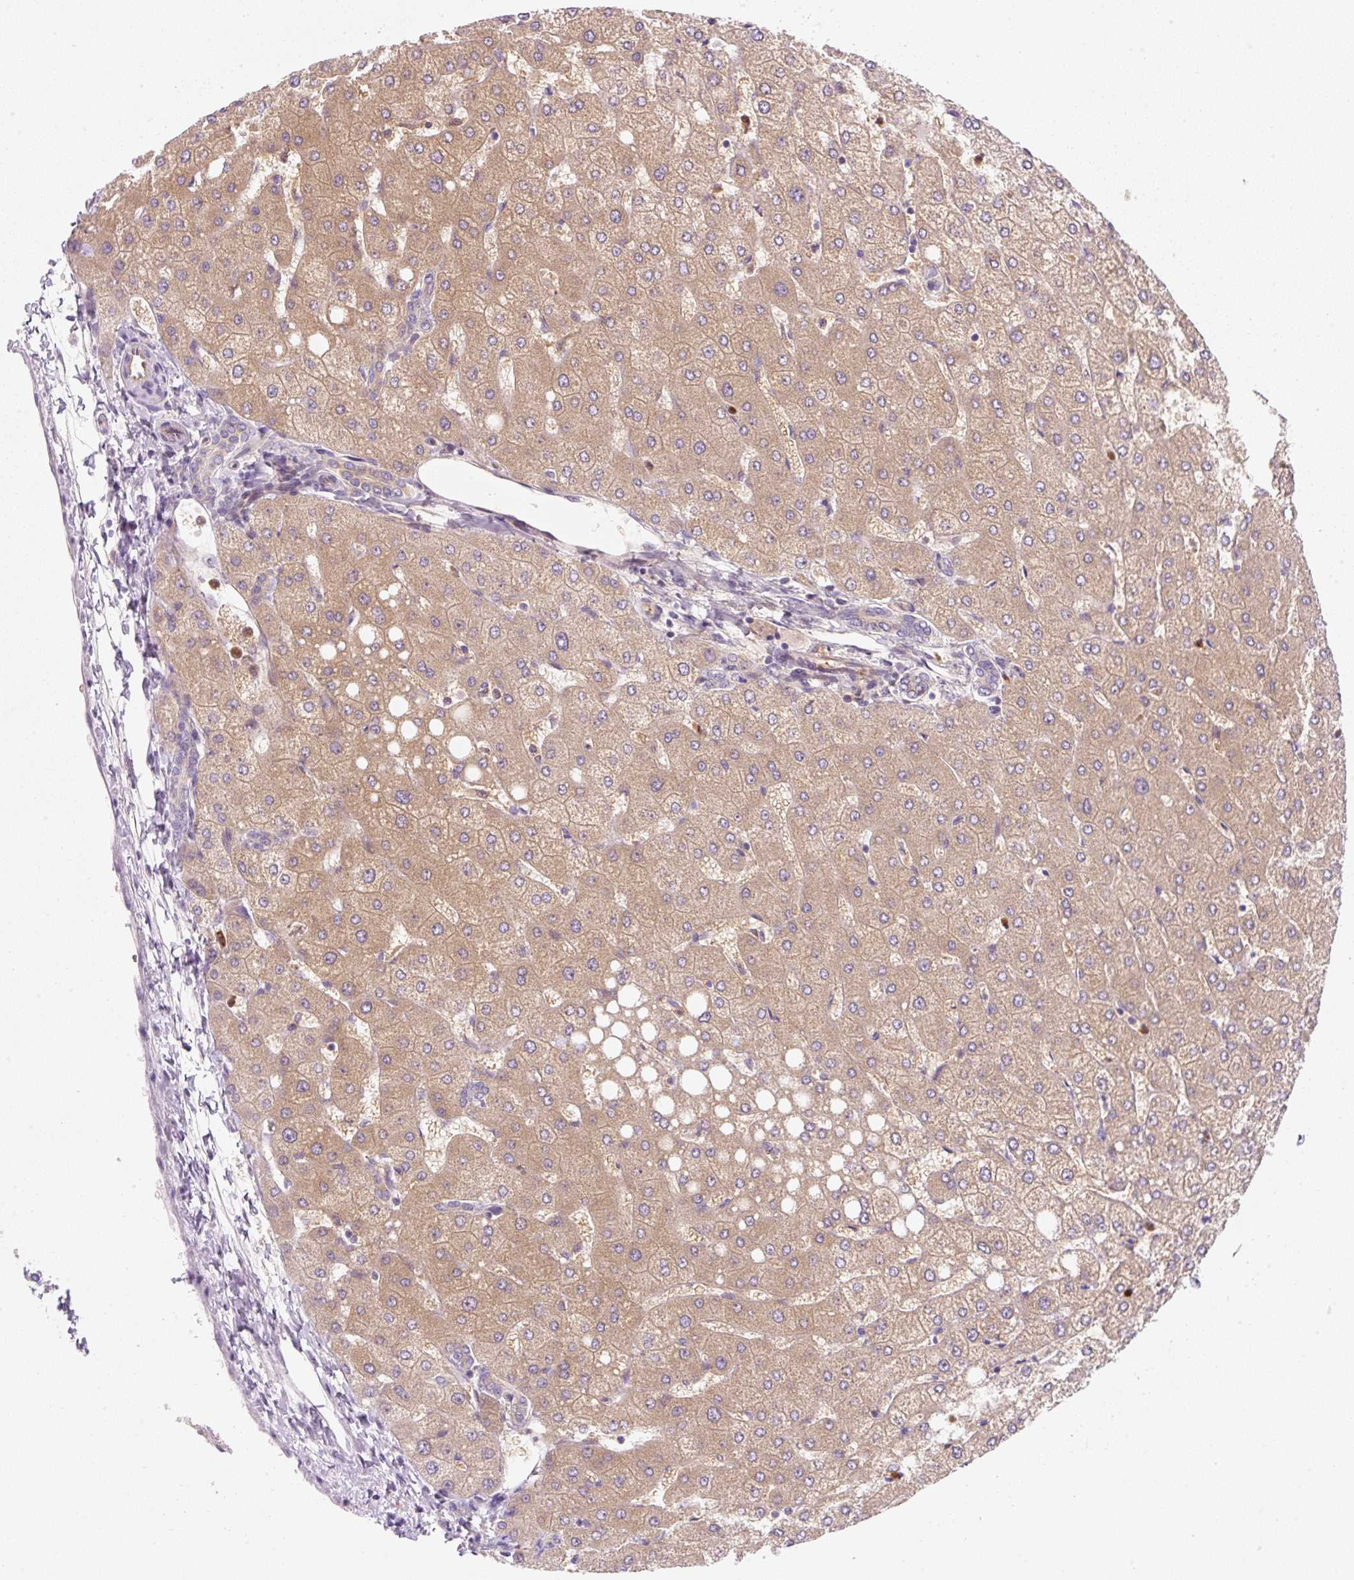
{"staining": {"intensity": "weak", "quantity": "<25%", "location": "cytoplasmic/membranous"}, "tissue": "liver", "cell_type": "Cholangiocytes", "image_type": "normal", "snomed": [{"axis": "morphology", "description": "Normal tissue, NOS"}, {"axis": "topography", "description": "Liver"}], "caption": "IHC photomicrograph of normal liver: liver stained with DAB (3,3'-diaminobenzidine) shows no significant protein positivity in cholangiocytes.", "gene": "OMA1", "patient": {"sex": "female", "age": 54}}